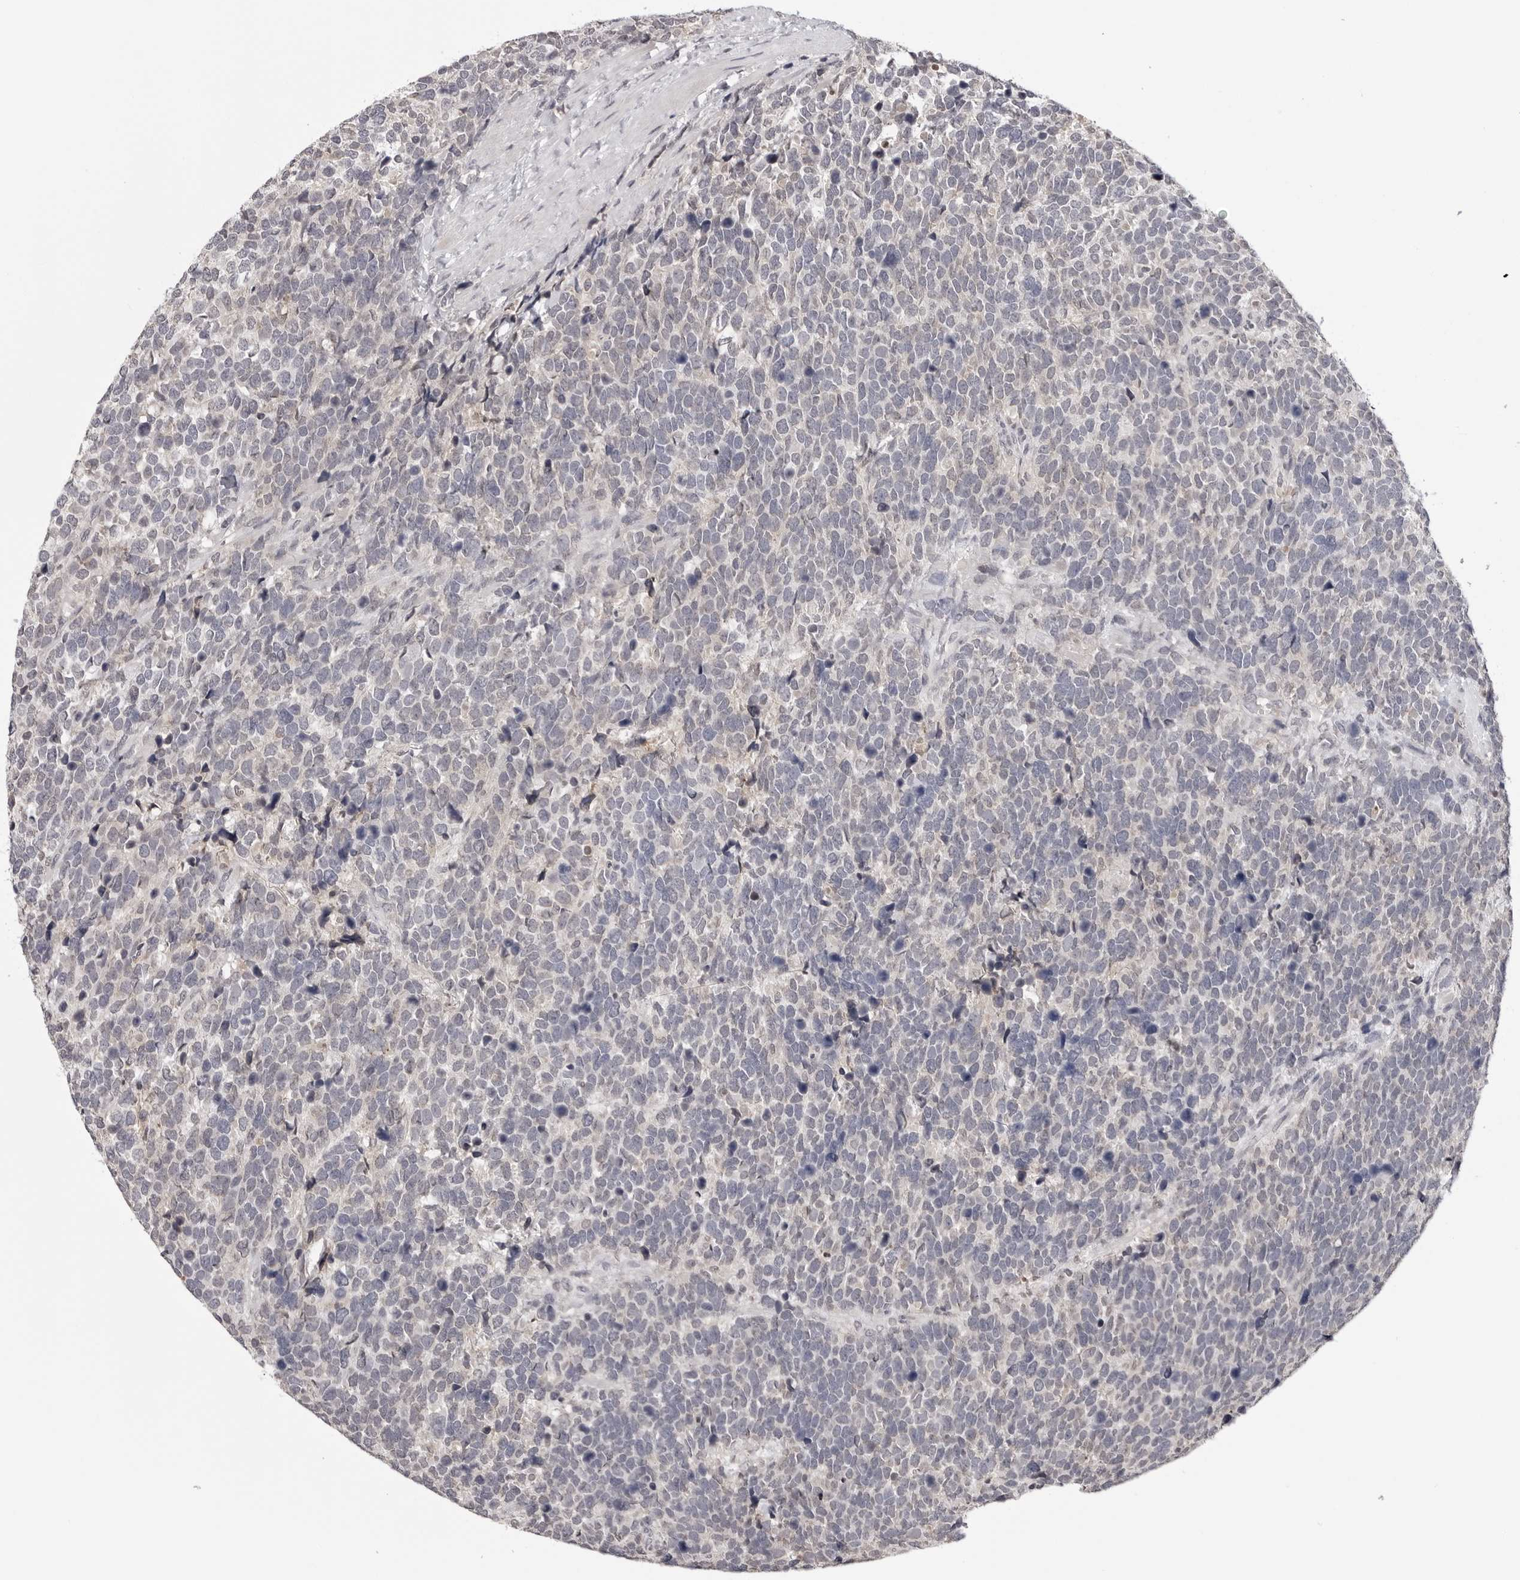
{"staining": {"intensity": "negative", "quantity": "none", "location": "none"}, "tissue": "urothelial cancer", "cell_type": "Tumor cells", "image_type": "cancer", "snomed": [{"axis": "morphology", "description": "Urothelial carcinoma, High grade"}, {"axis": "topography", "description": "Urinary bladder"}], "caption": "A high-resolution micrograph shows immunohistochemistry (IHC) staining of urothelial cancer, which demonstrates no significant staining in tumor cells. Nuclei are stained in blue.", "gene": "CDK20", "patient": {"sex": "female", "age": 82}}